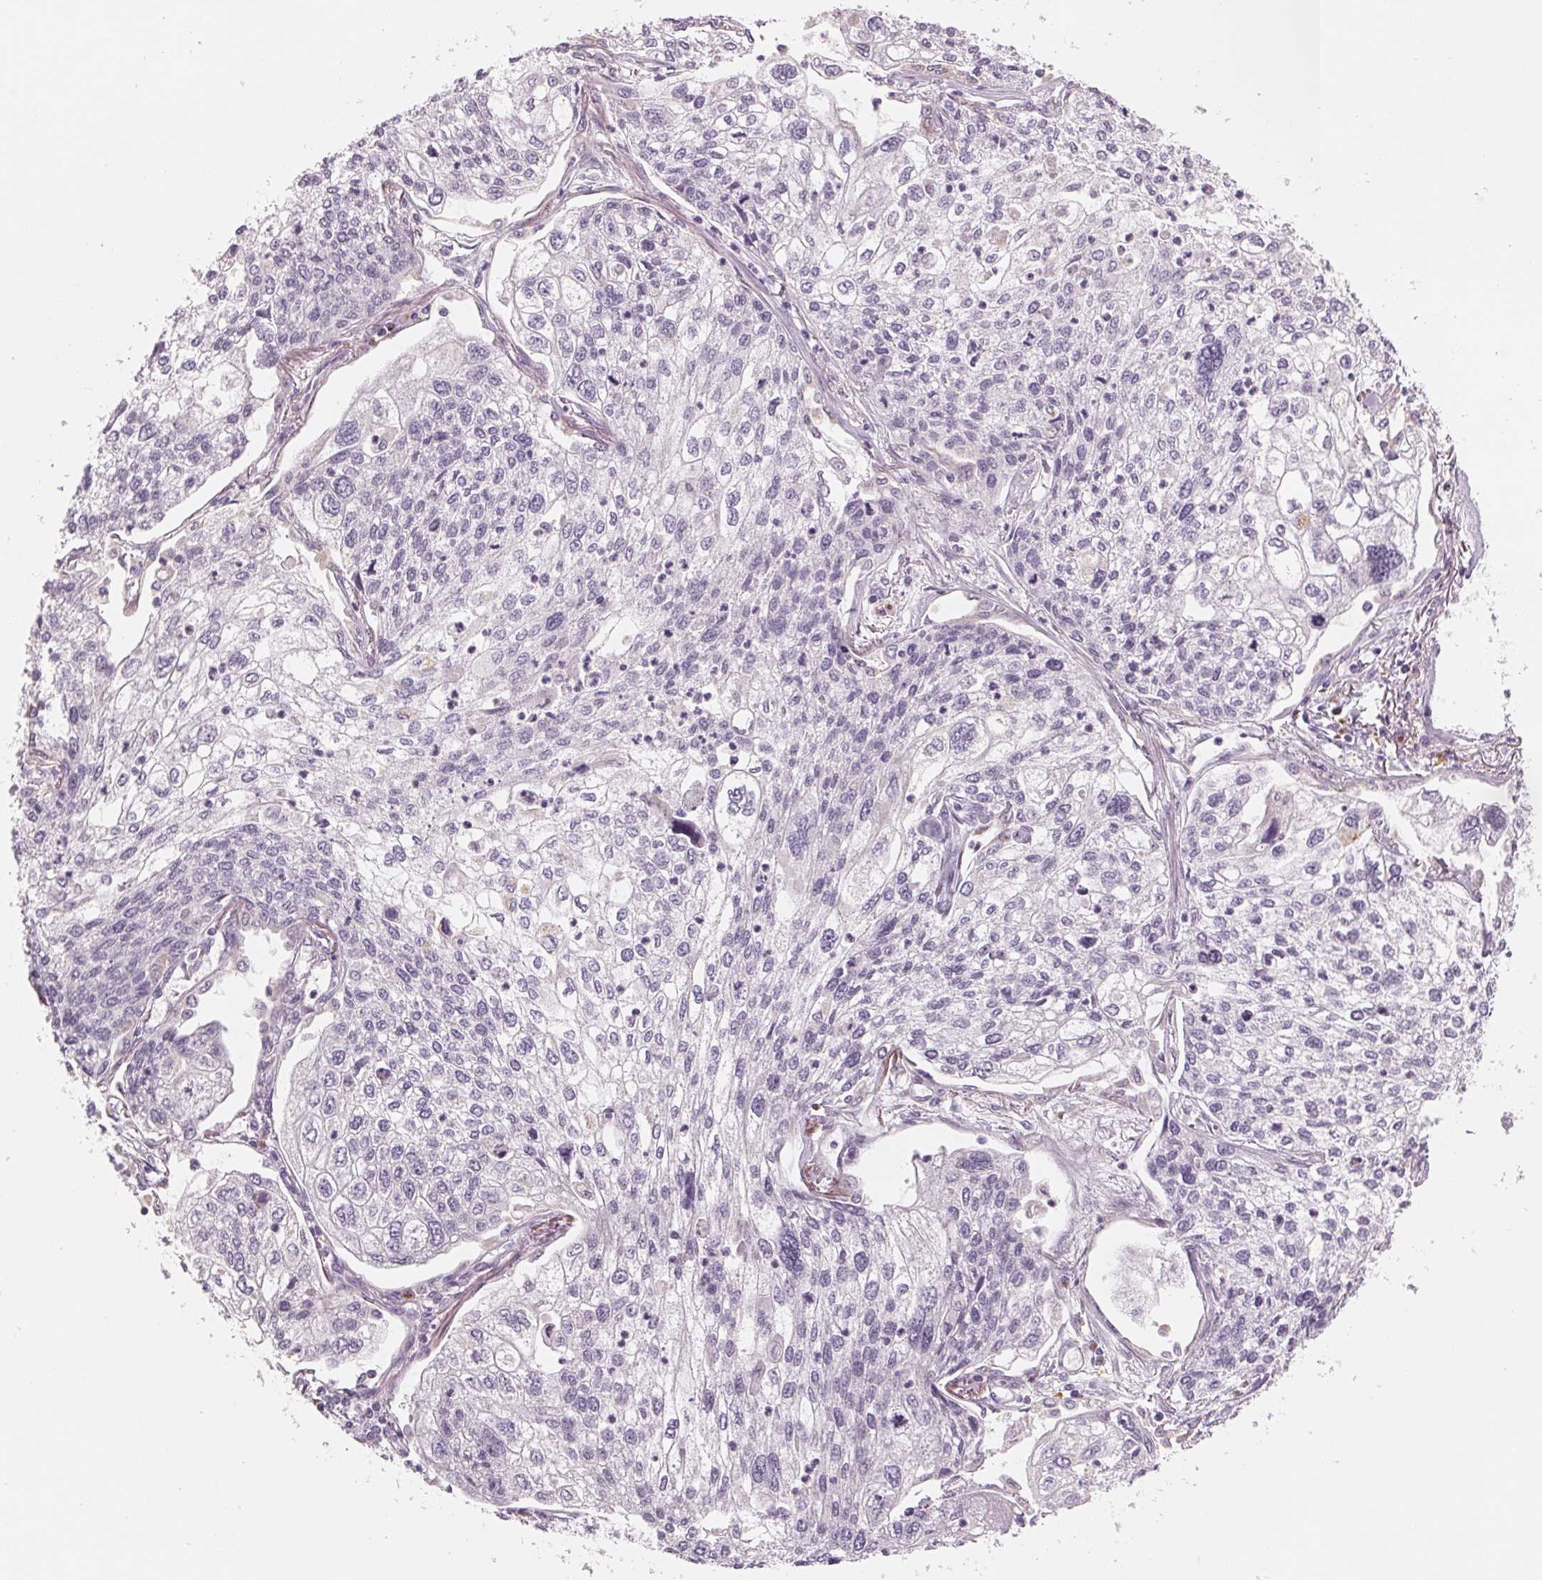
{"staining": {"intensity": "negative", "quantity": "none", "location": "none"}, "tissue": "lung cancer", "cell_type": "Tumor cells", "image_type": "cancer", "snomed": [{"axis": "morphology", "description": "Squamous cell carcinoma, NOS"}, {"axis": "topography", "description": "Lung"}], "caption": "Squamous cell carcinoma (lung) was stained to show a protein in brown. There is no significant positivity in tumor cells.", "gene": "IL9R", "patient": {"sex": "male", "age": 74}}